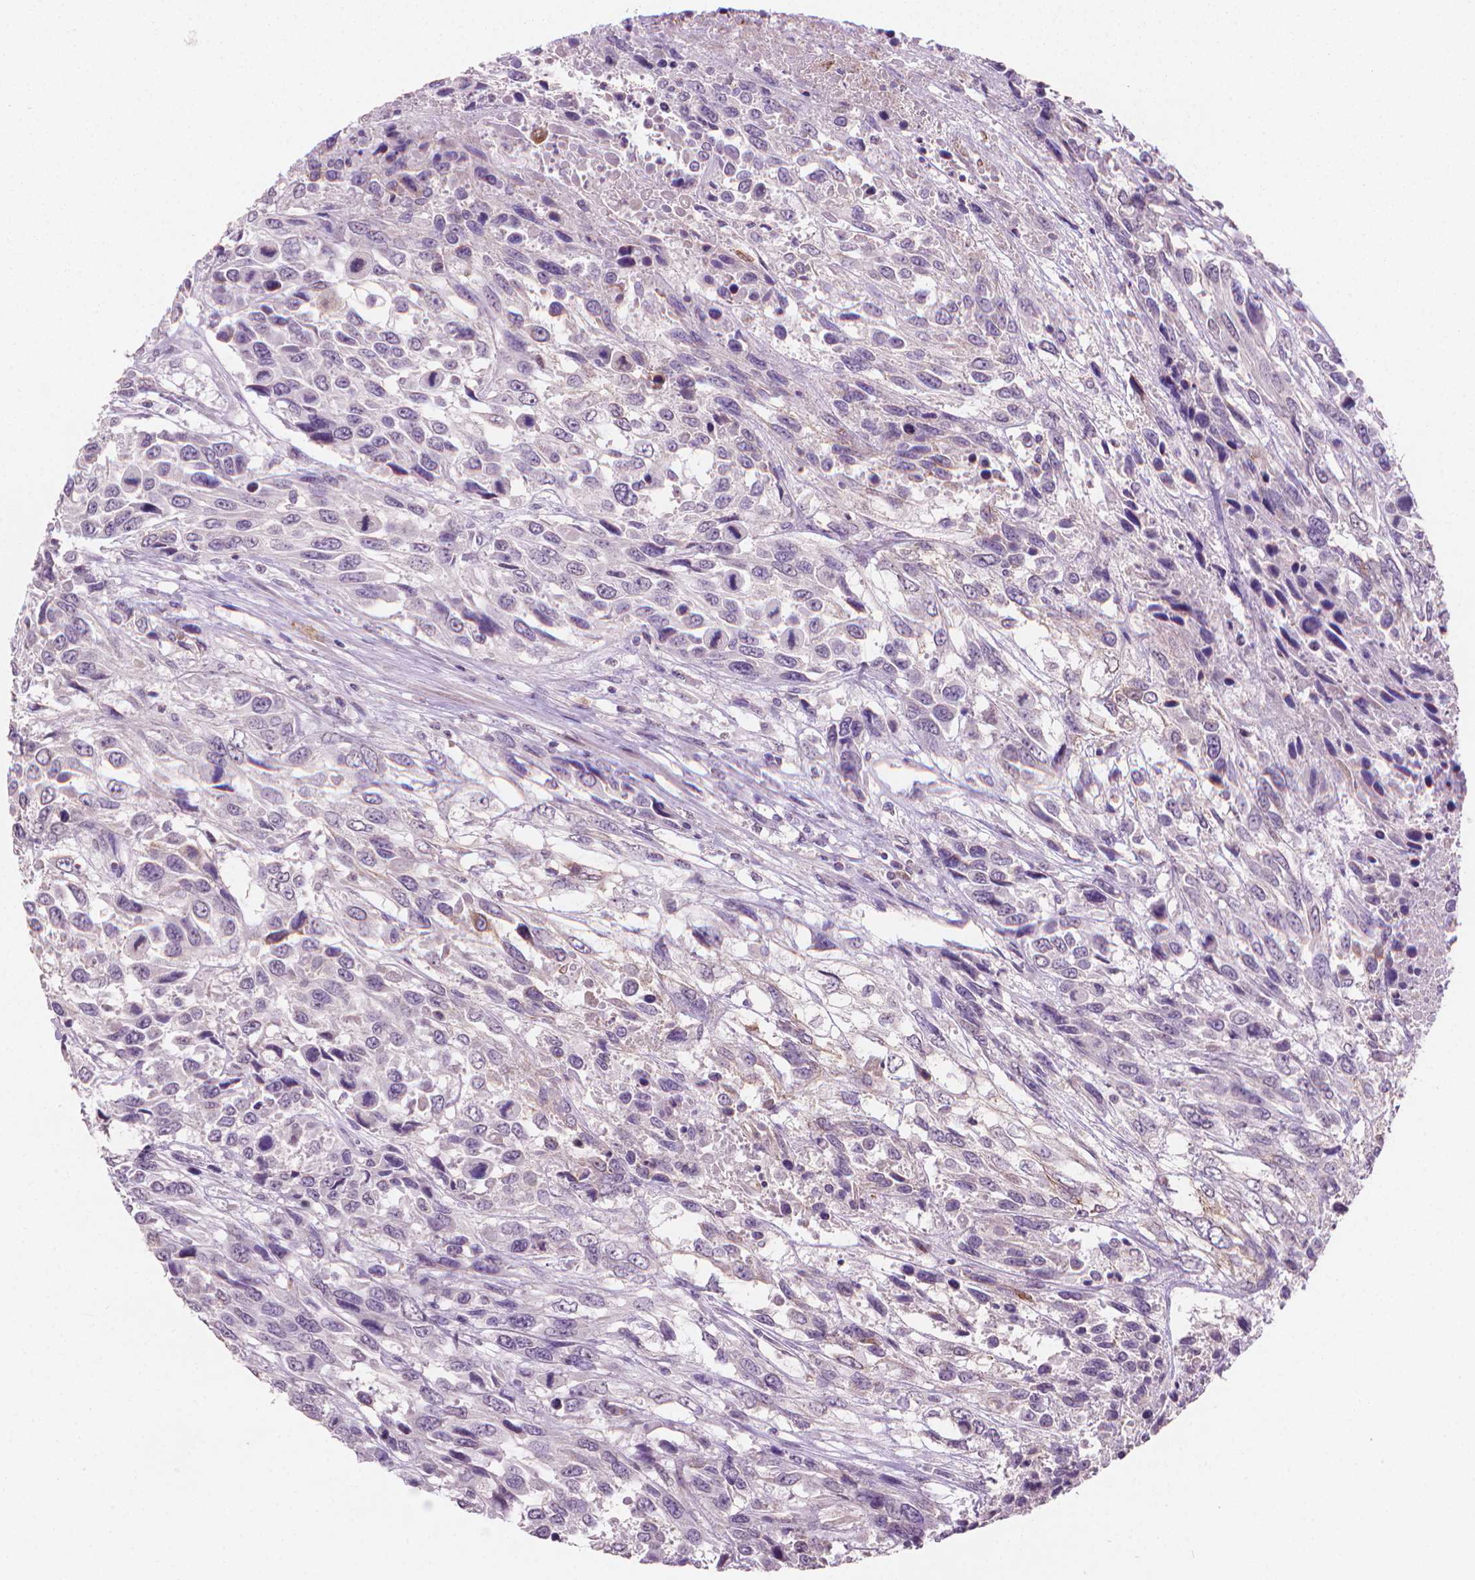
{"staining": {"intensity": "negative", "quantity": "none", "location": "none"}, "tissue": "urothelial cancer", "cell_type": "Tumor cells", "image_type": "cancer", "snomed": [{"axis": "morphology", "description": "Urothelial carcinoma, High grade"}, {"axis": "topography", "description": "Urinary bladder"}], "caption": "Tumor cells show no significant positivity in urothelial cancer. Nuclei are stained in blue.", "gene": "MUC1", "patient": {"sex": "female", "age": 70}}